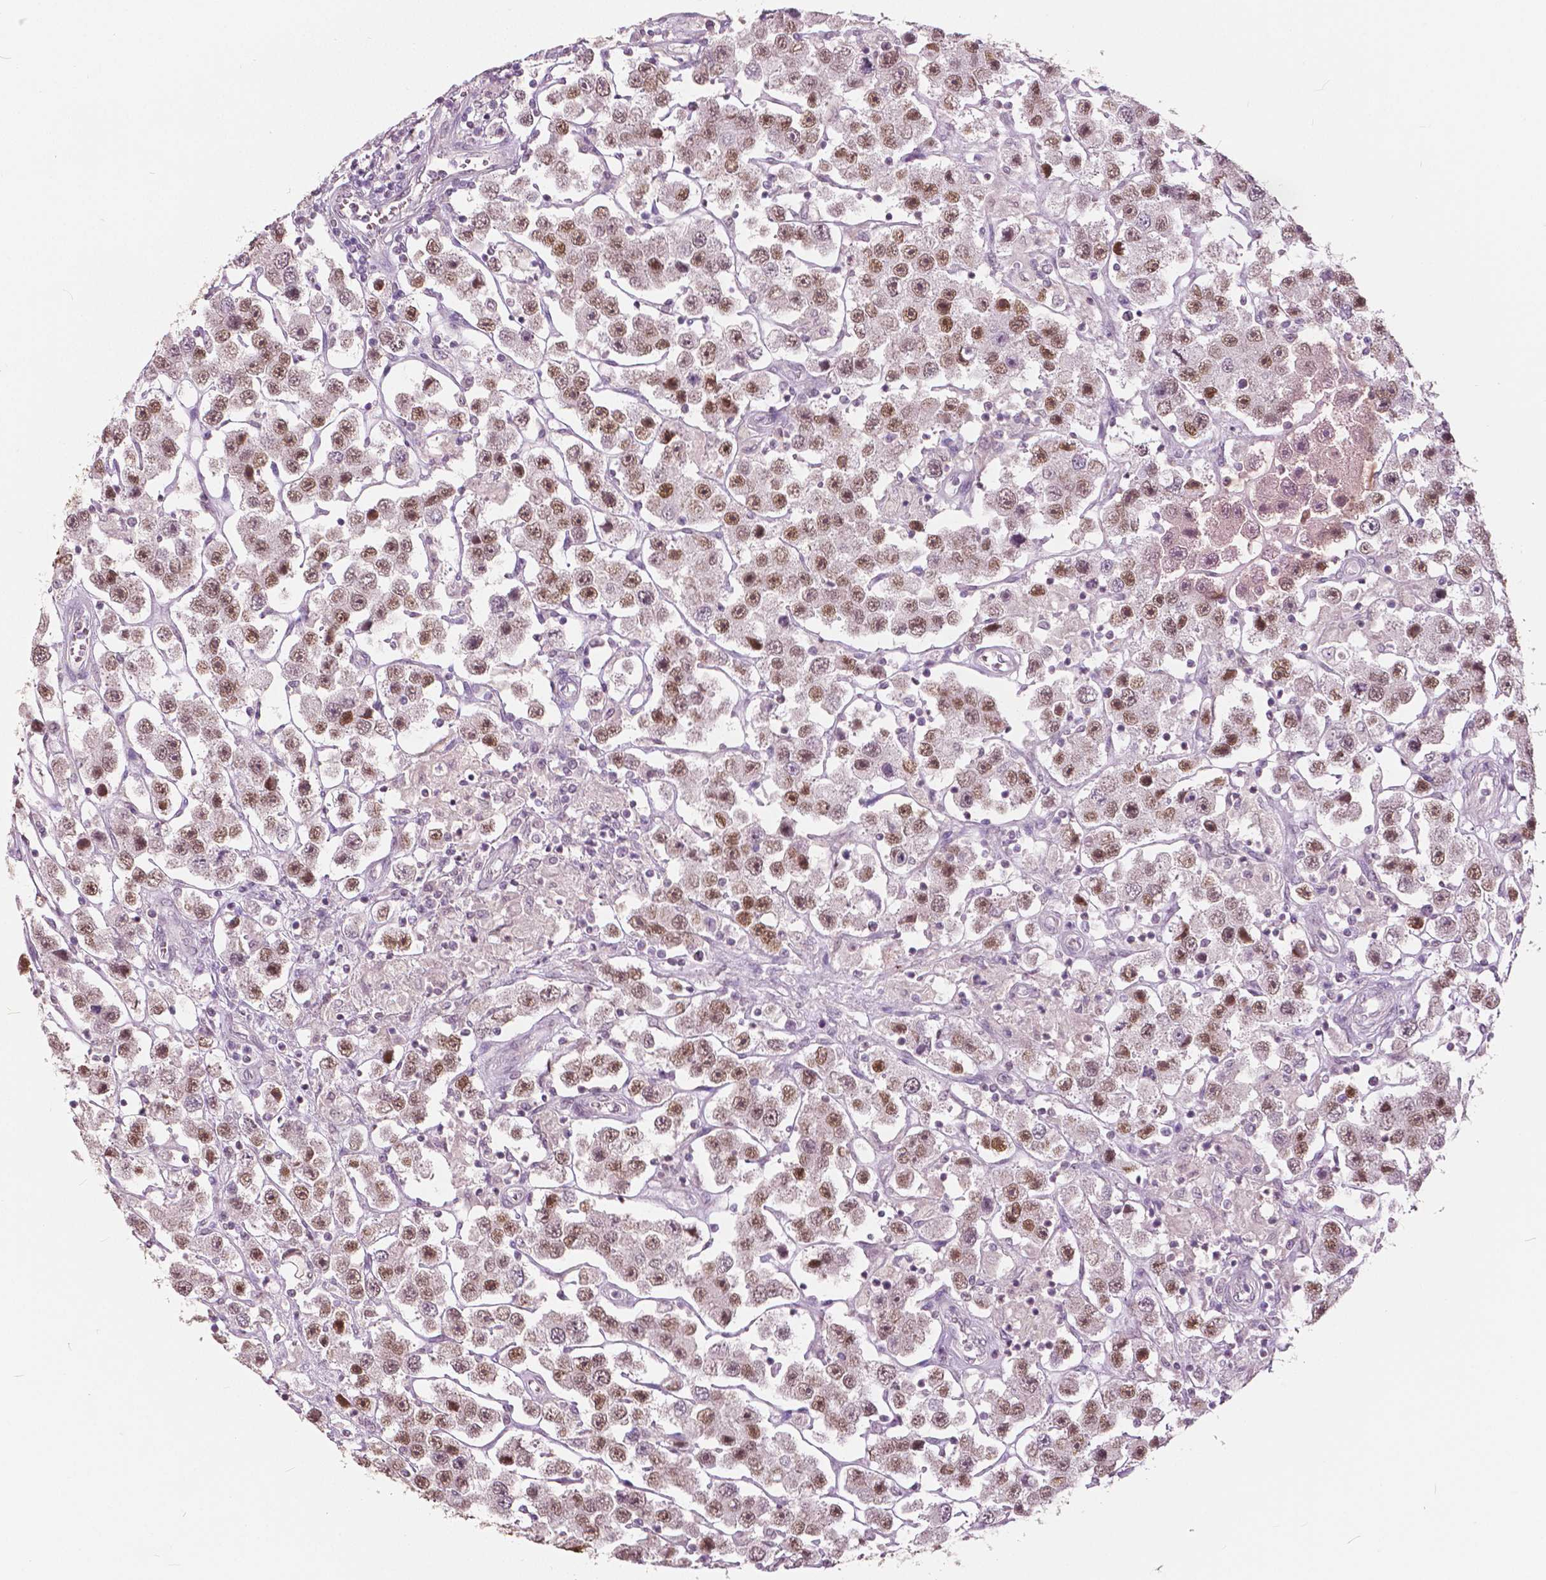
{"staining": {"intensity": "moderate", "quantity": ">75%", "location": "nuclear"}, "tissue": "testis cancer", "cell_type": "Tumor cells", "image_type": "cancer", "snomed": [{"axis": "morphology", "description": "Seminoma, NOS"}, {"axis": "topography", "description": "Testis"}], "caption": "Seminoma (testis) stained for a protein (brown) demonstrates moderate nuclear positive positivity in about >75% of tumor cells.", "gene": "NANOG", "patient": {"sex": "male", "age": 45}}